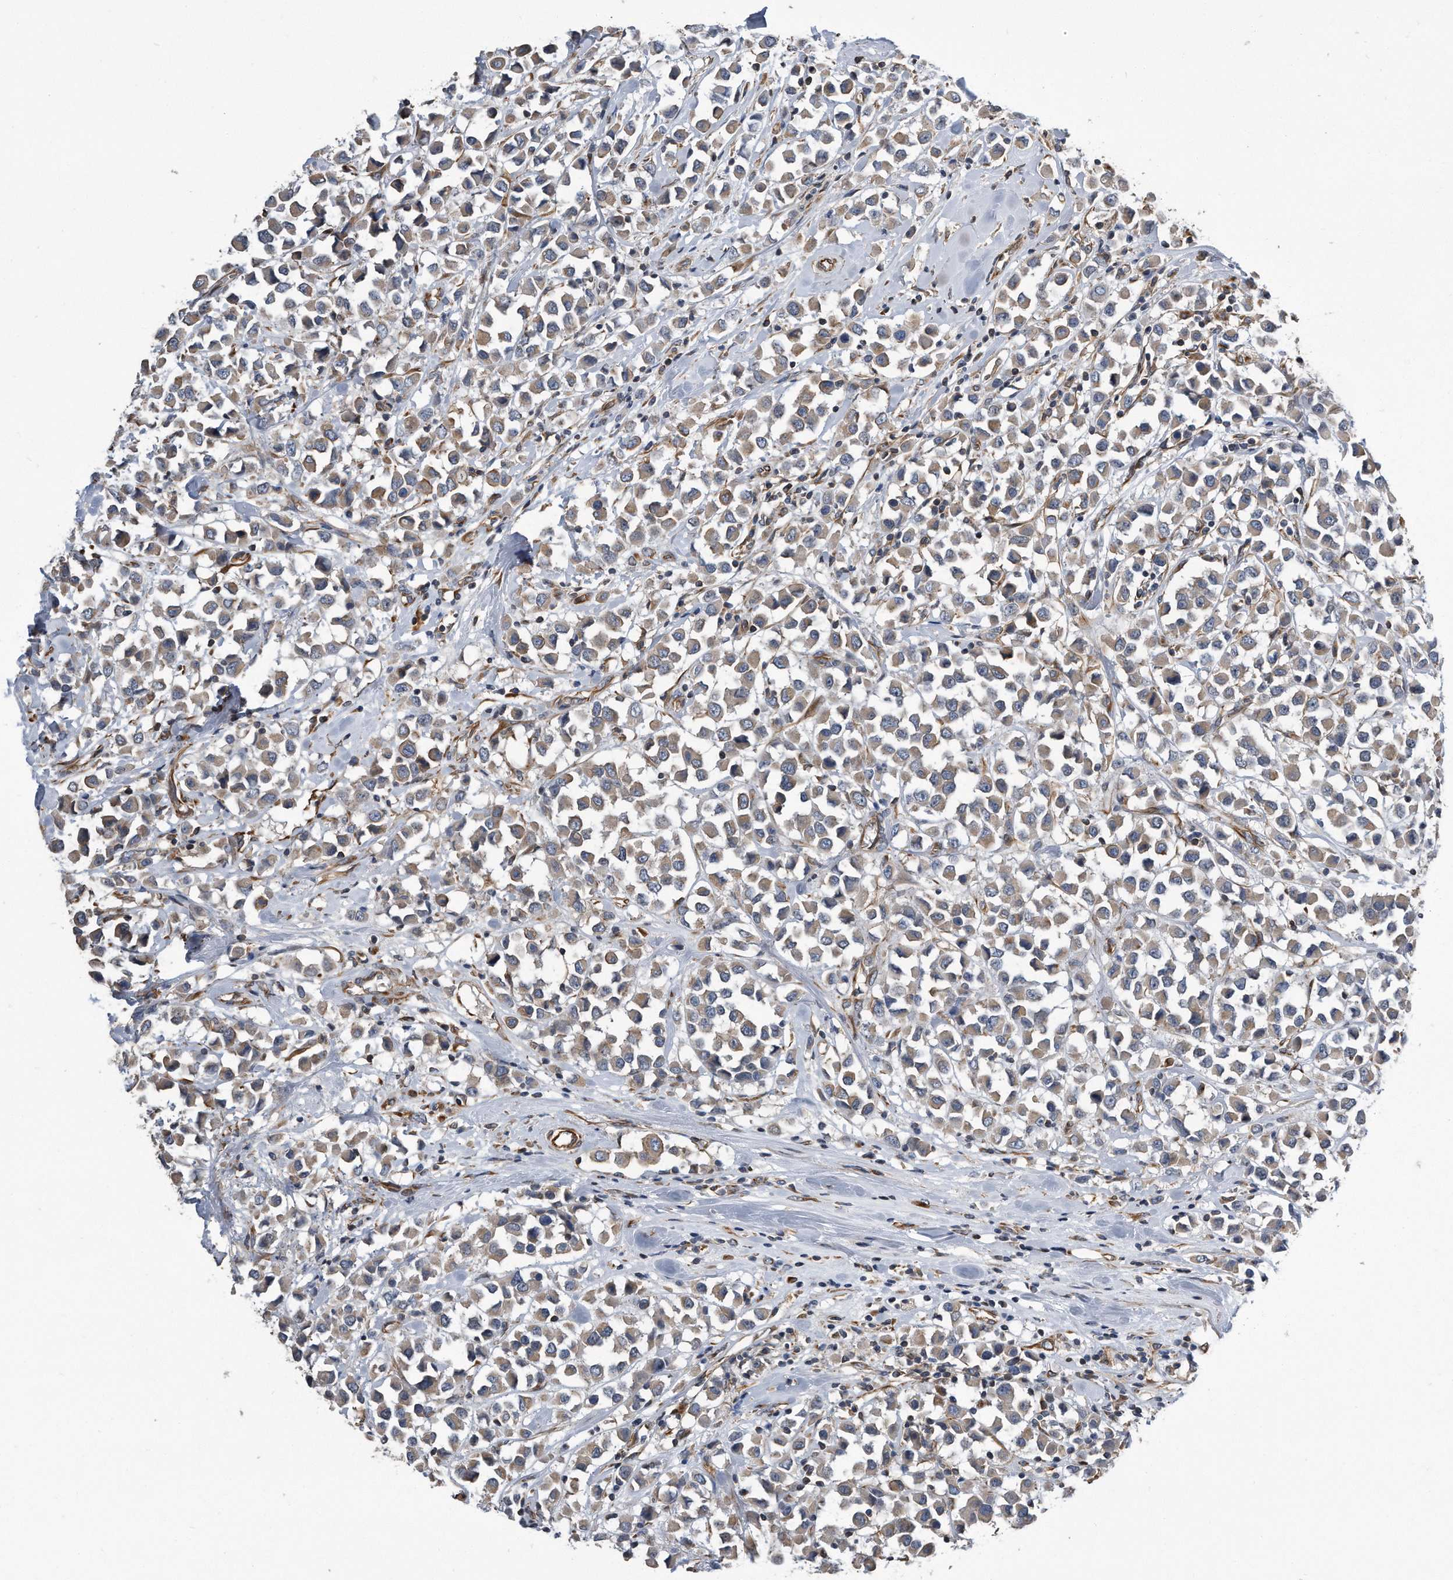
{"staining": {"intensity": "weak", "quantity": ">75%", "location": "cytoplasmic/membranous"}, "tissue": "breast cancer", "cell_type": "Tumor cells", "image_type": "cancer", "snomed": [{"axis": "morphology", "description": "Duct carcinoma"}, {"axis": "topography", "description": "Breast"}], "caption": "Immunohistochemical staining of breast cancer (intraductal carcinoma) shows weak cytoplasmic/membranous protein positivity in about >75% of tumor cells. The protein is stained brown, and the nuclei are stained in blue (DAB IHC with brightfield microscopy, high magnification).", "gene": "GPC1", "patient": {"sex": "female", "age": 61}}